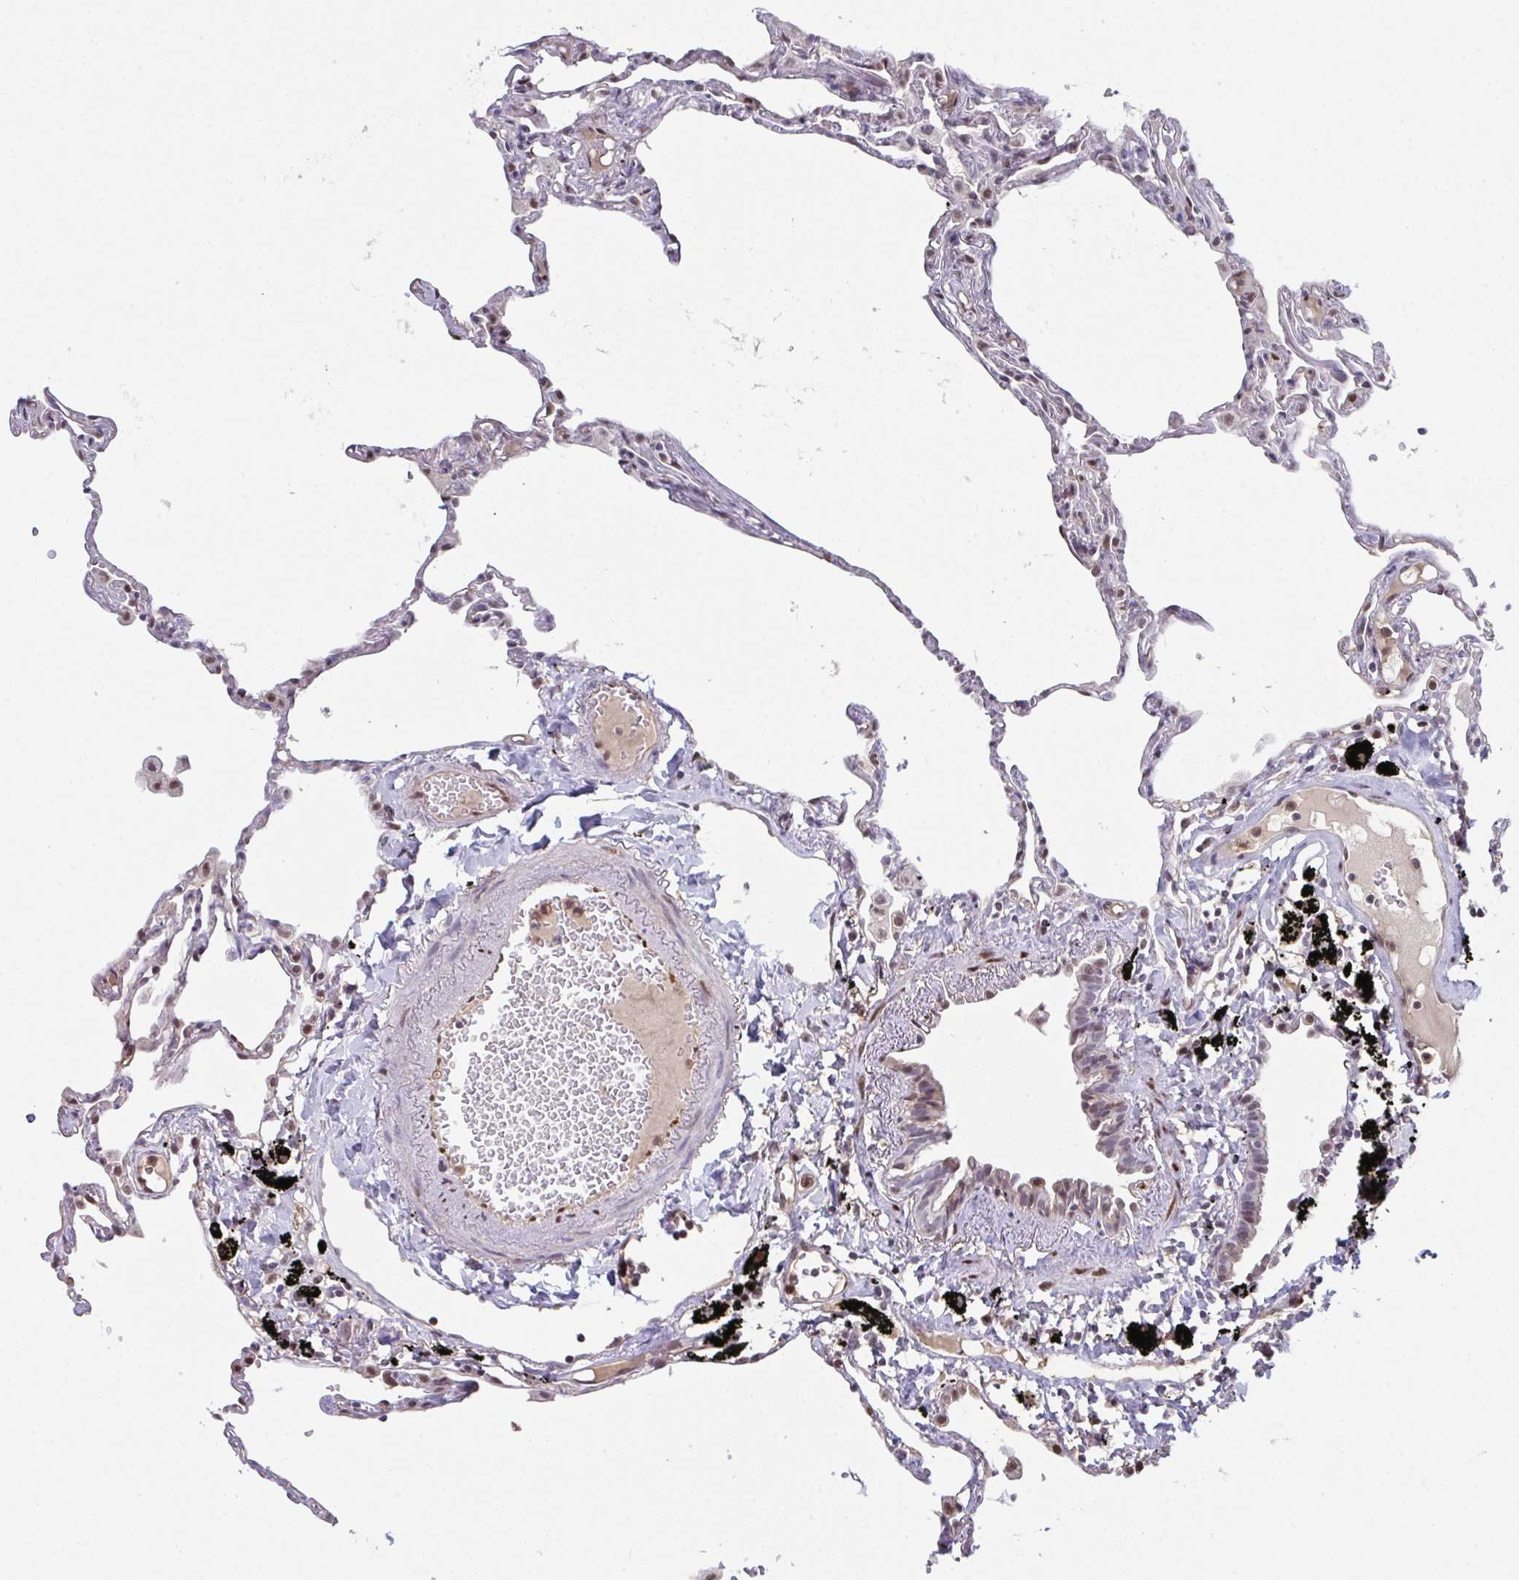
{"staining": {"intensity": "moderate", "quantity": "25%-75%", "location": "nuclear"}, "tissue": "lung", "cell_type": "Alveolar cells", "image_type": "normal", "snomed": [{"axis": "morphology", "description": "Normal tissue, NOS"}, {"axis": "topography", "description": "Lung"}], "caption": "DAB (3,3'-diaminobenzidine) immunohistochemical staining of normal lung reveals moderate nuclear protein expression in about 25%-75% of alveolar cells.", "gene": "ACD", "patient": {"sex": "female", "age": 67}}